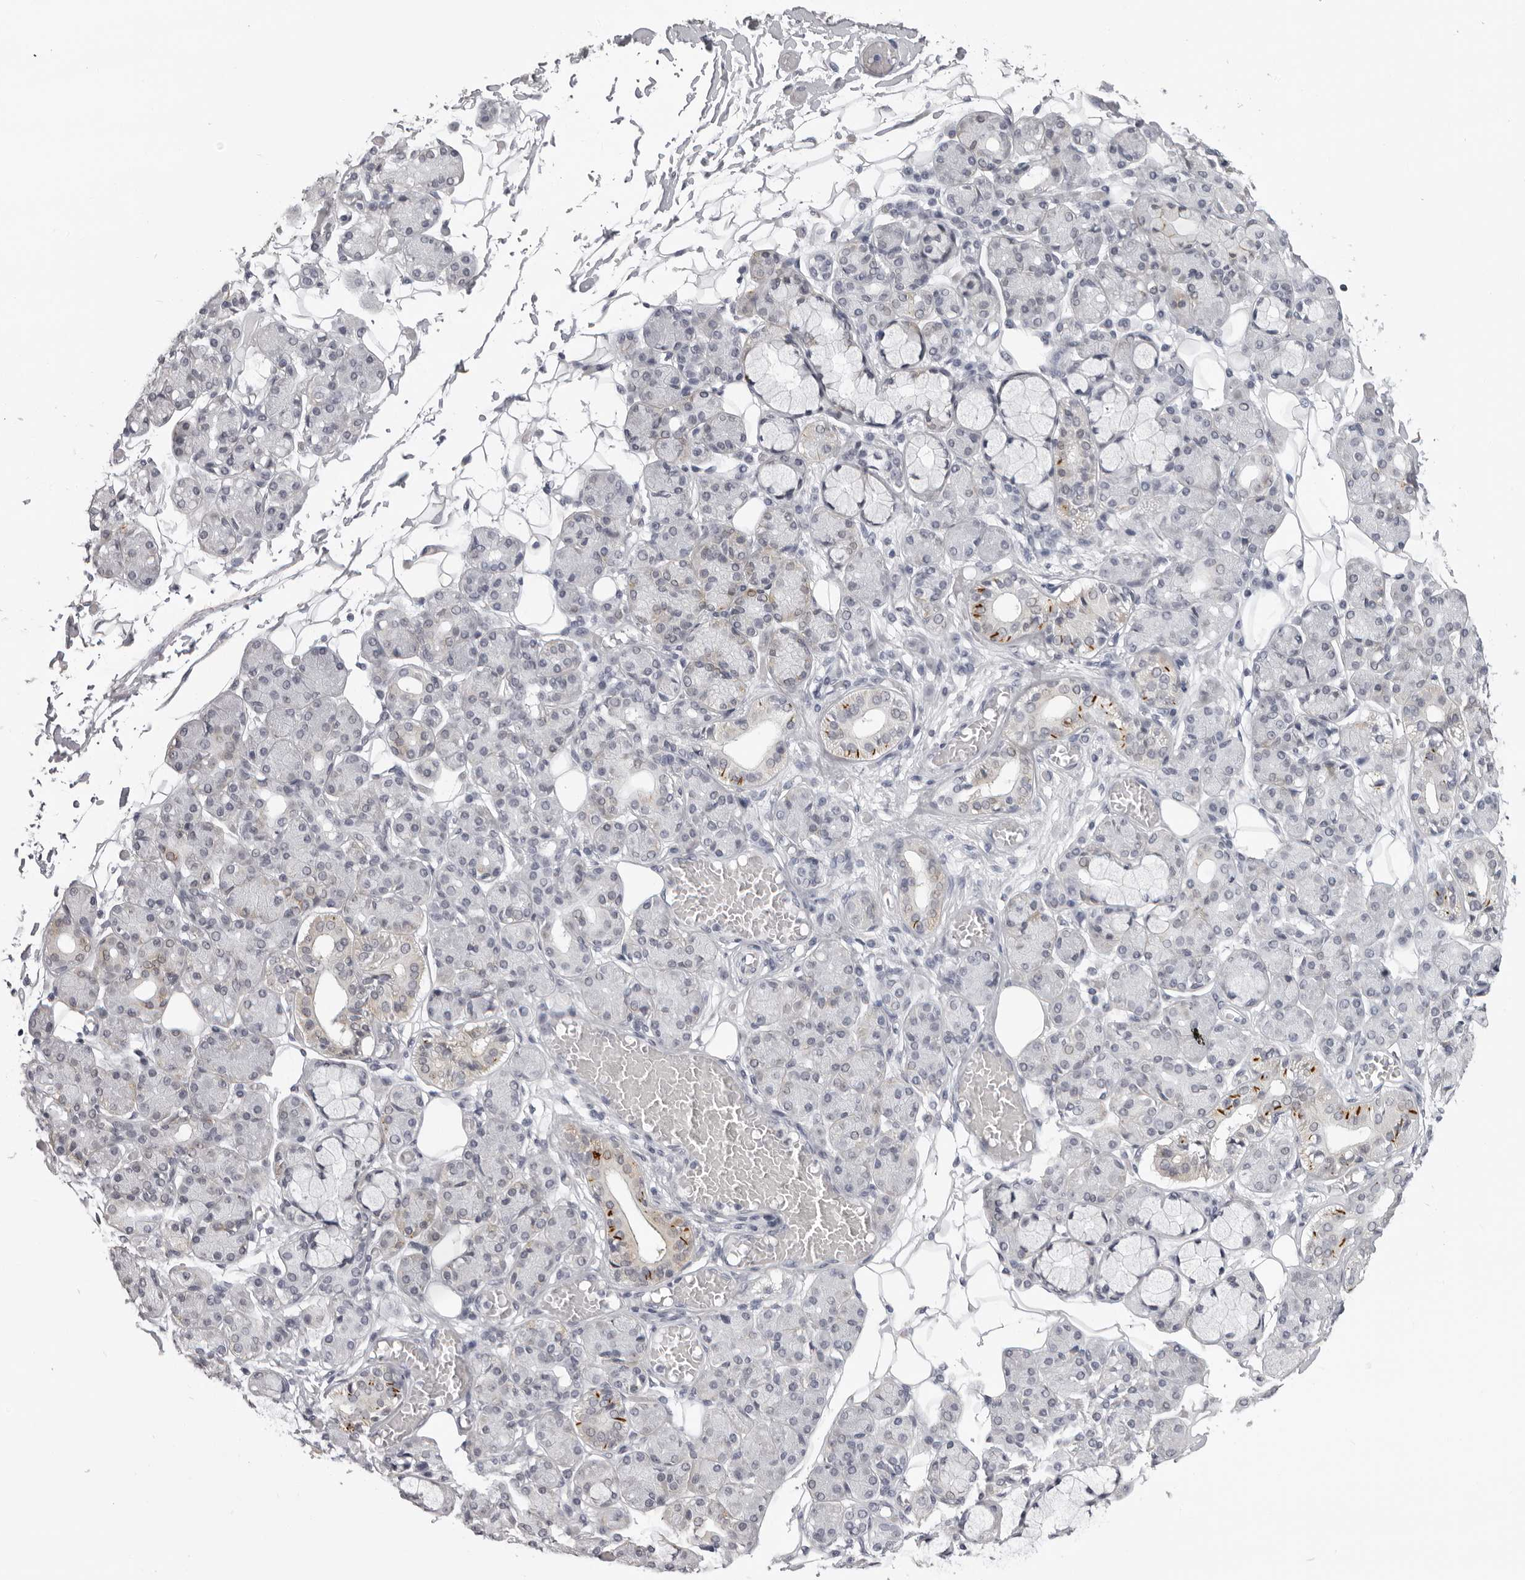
{"staining": {"intensity": "moderate", "quantity": "<25%", "location": "cytoplasmic/membranous"}, "tissue": "salivary gland", "cell_type": "Glandular cells", "image_type": "normal", "snomed": [{"axis": "morphology", "description": "Normal tissue, NOS"}, {"axis": "topography", "description": "Salivary gland"}], "caption": "IHC (DAB) staining of unremarkable salivary gland reveals moderate cytoplasmic/membranous protein staining in about <25% of glandular cells. (DAB (3,3'-diaminobenzidine) IHC with brightfield microscopy, high magnification).", "gene": "DNALI1", "patient": {"sex": "male", "age": 63}}